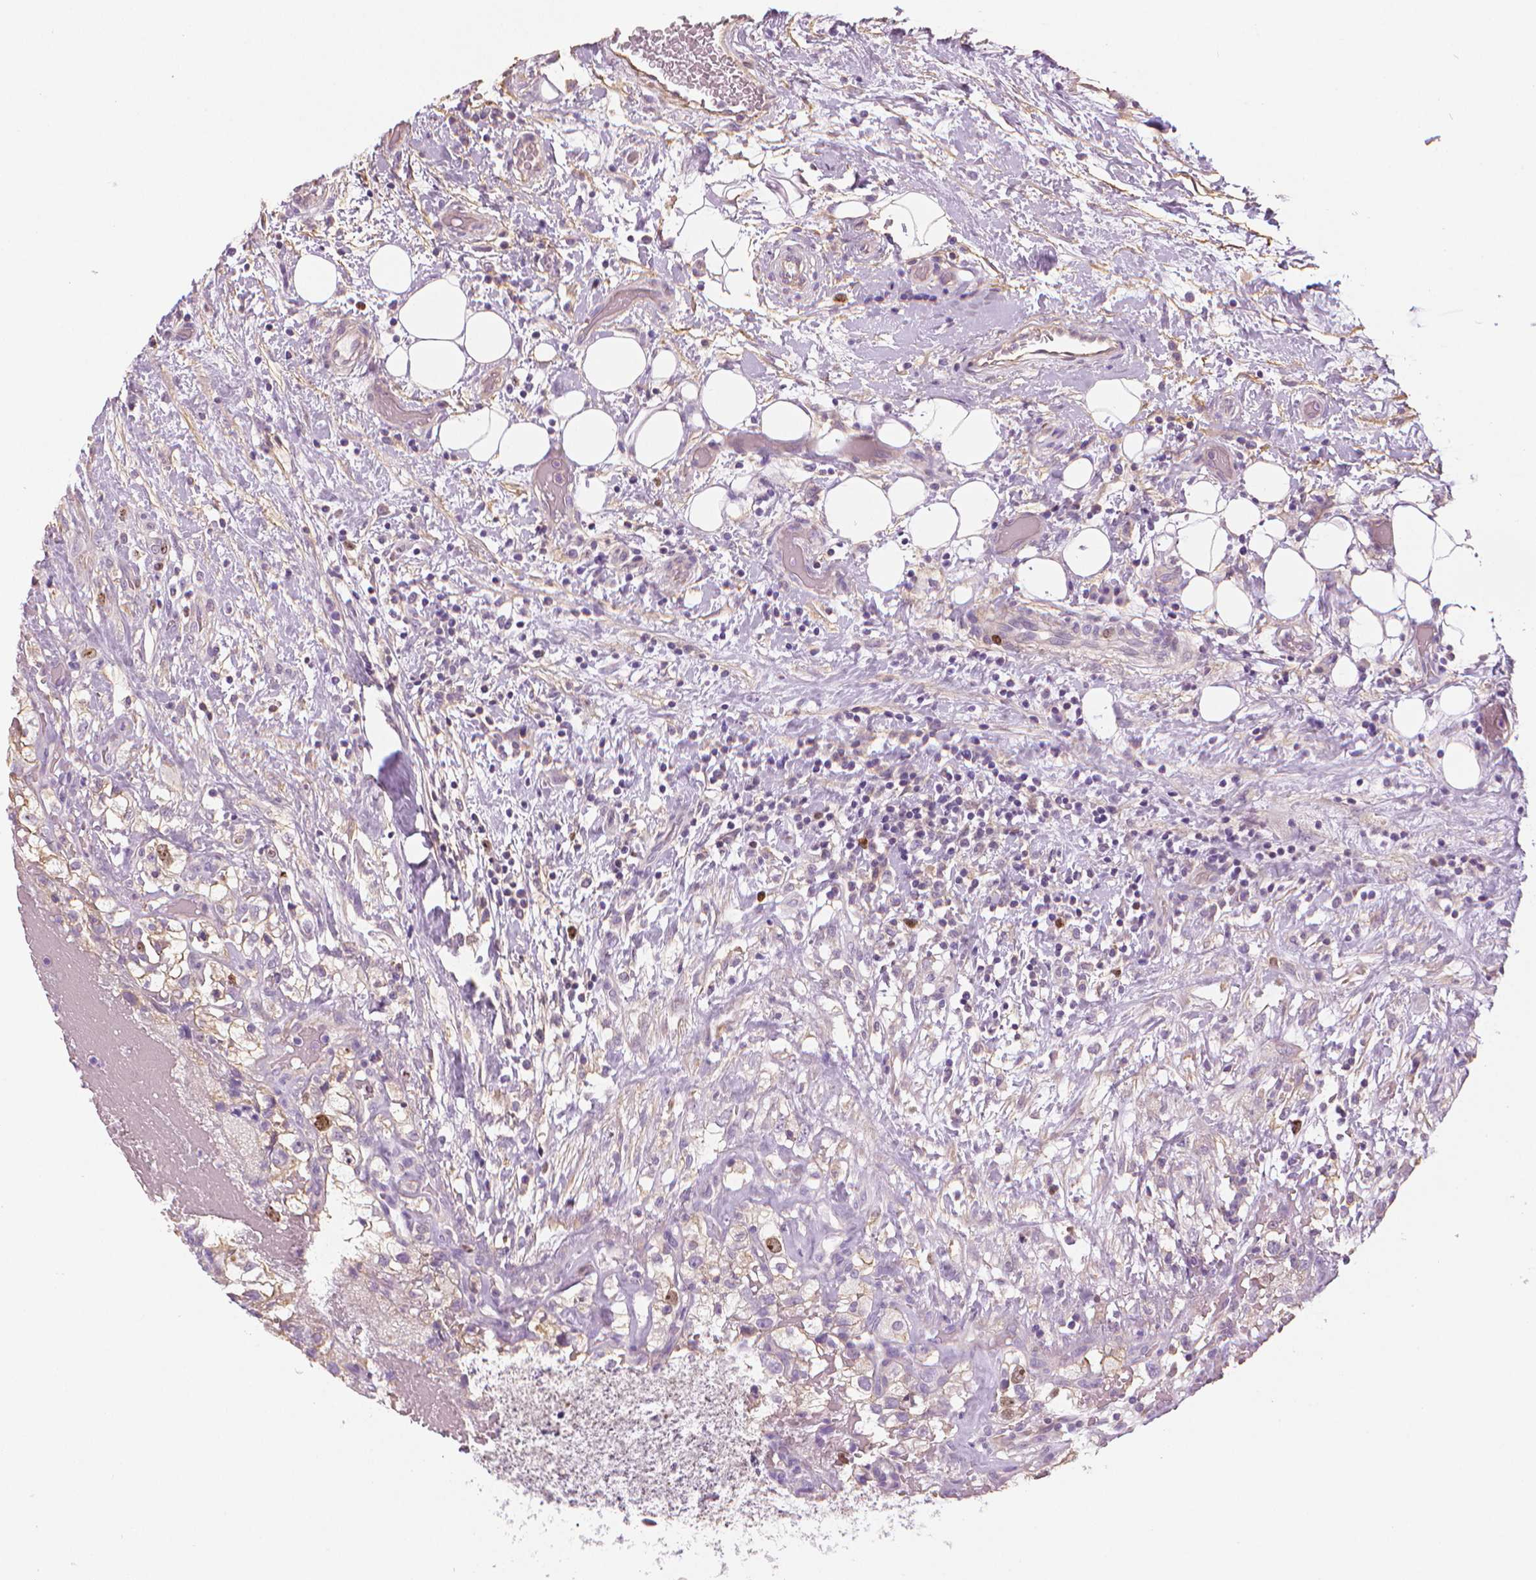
{"staining": {"intensity": "weak", "quantity": "<25%", "location": "cytoplasmic/membranous"}, "tissue": "renal cancer", "cell_type": "Tumor cells", "image_type": "cancer", "snomed": [{"axis": "morphology", "description": "Adenocarcinoma, NOS"}, {"axis": "topography", "description": "Kidney"}], "caption": "The histopathology image shows no significant positivity in tumor cells of renal cancer.", "gene": "MKI67", "patient": {"sex": "male", "age": 59}}